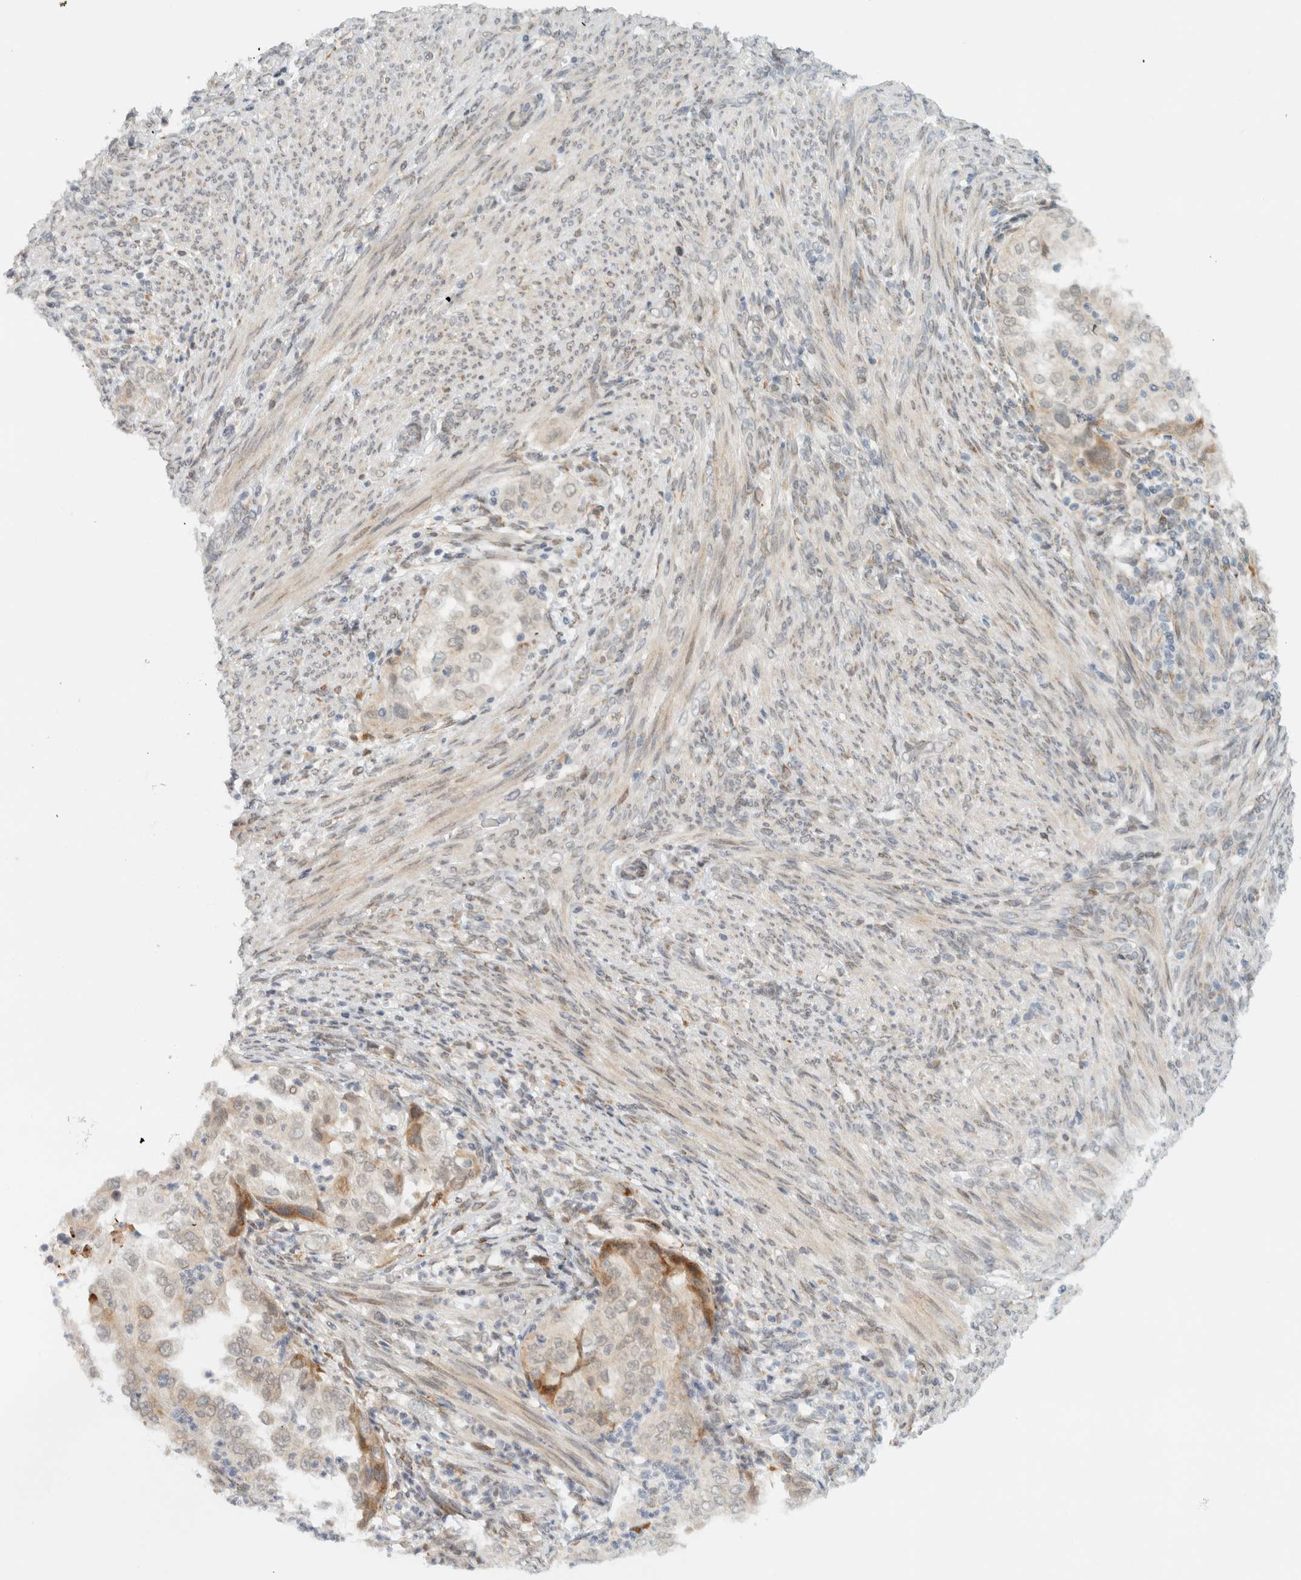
{"staining": {"intensity": "negative", "quantity": "none", "location": "none"}, "tissue": "endometrial cancer", "cell_type": "Tumor cells", "image_type": "cancer", "snomed": [{"axis": "morphology", "description": "Adenocarcinoma, NOS"}, {"axis": "topography", "description": "Endometrium"}], "caption": "Human endometrial cancer (adenocarcinoma) stained for a protein using immunohistochemistry shows no expression in tumor cells.", "gene": "ITPRID1", "patient": {"sex": "female", "age": 85}}